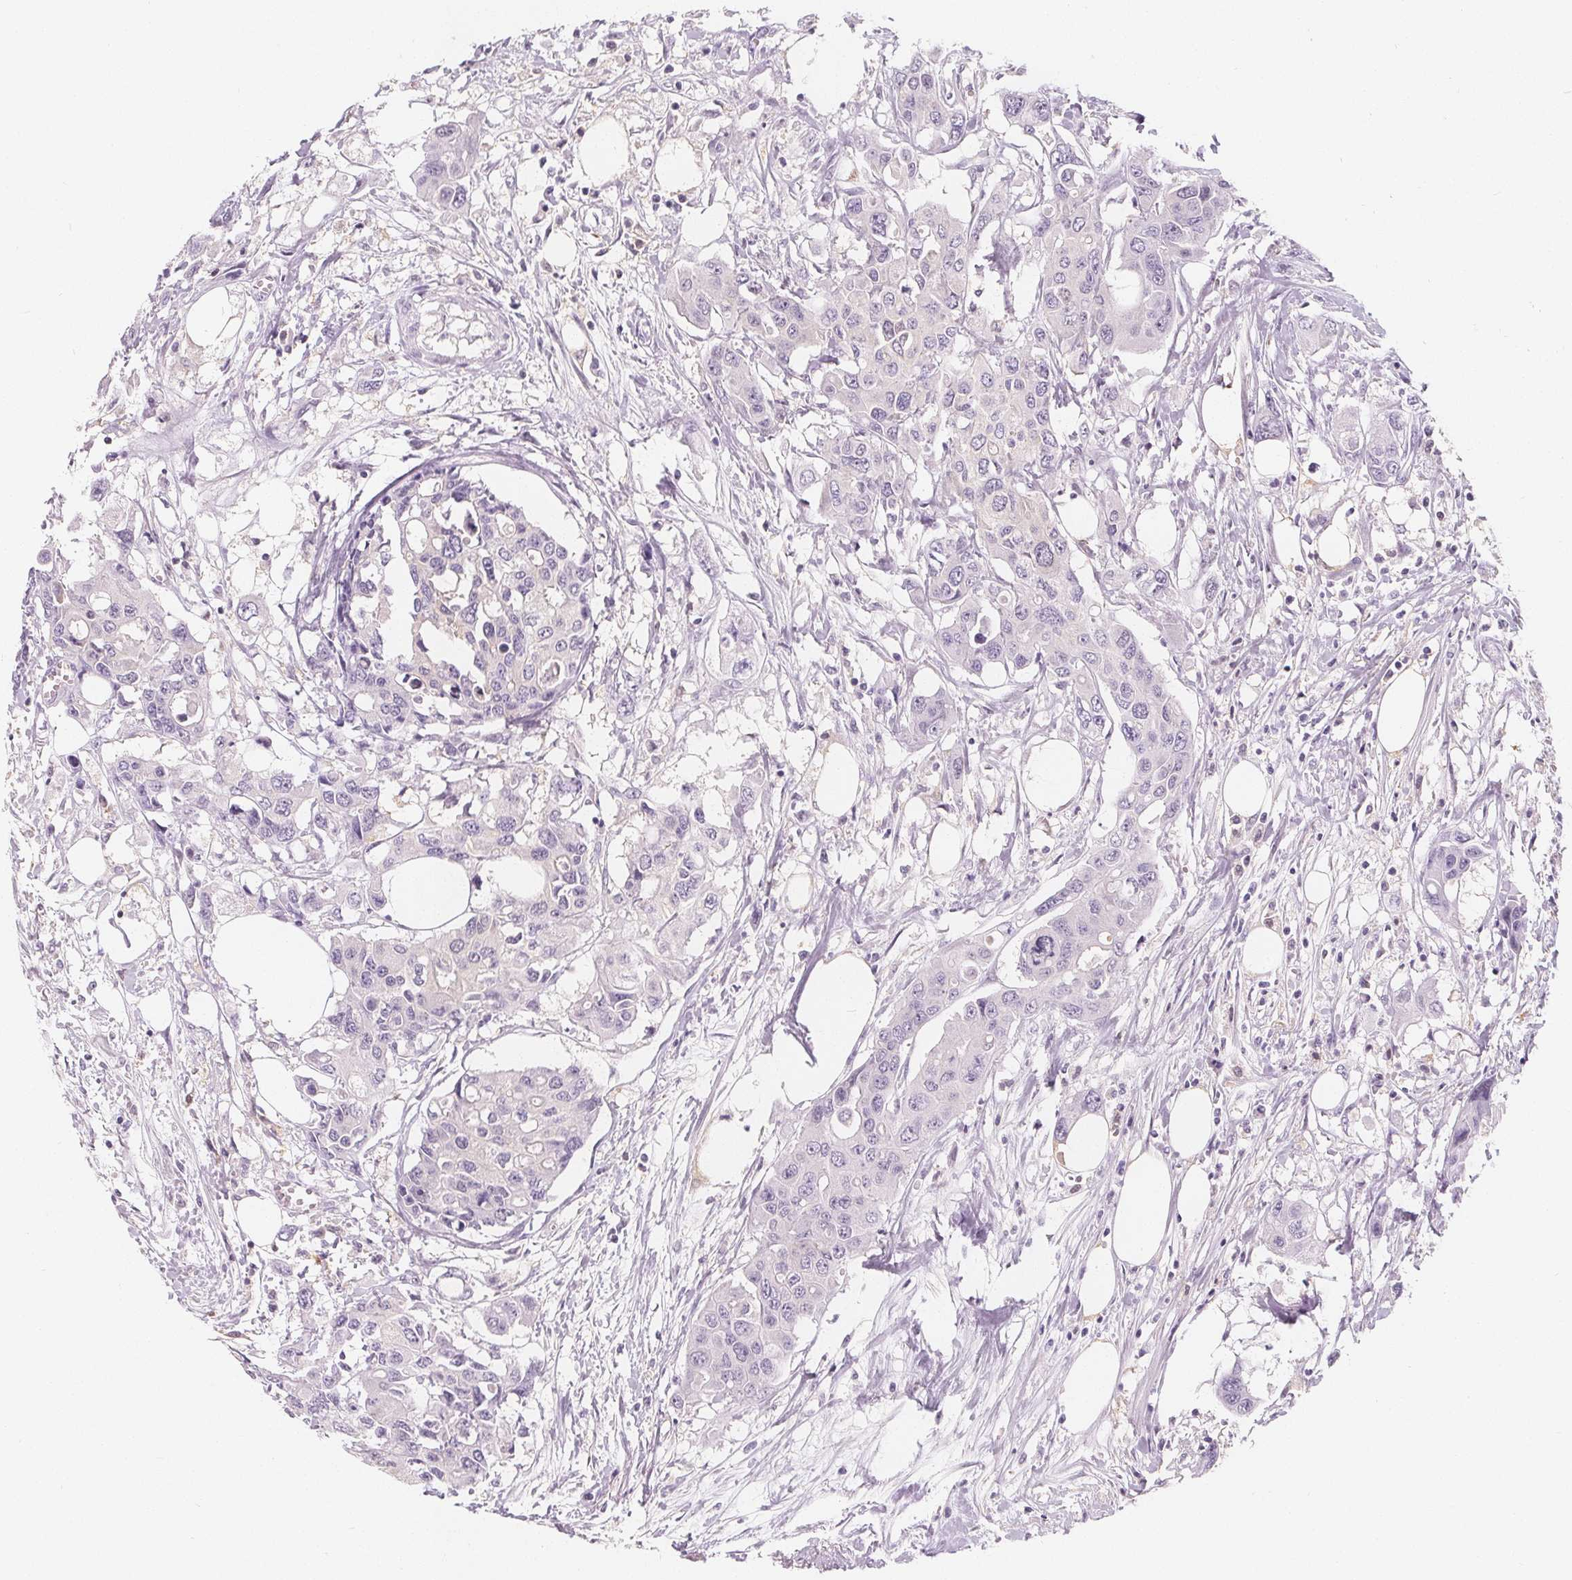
{"staining": {"intensity": "negative", "quantity": "none", "location": "none"}, "tissue": "colorectal cancer", "cell_type": "Tumor cells", "image_type": "cancer", "snomed": [{"axis": "morphology", "description": "Adenocarcinoma, NOS"}, {"axis": "topography", "description": "Colon"}], "caption": "This photomicrograph is of colorectal cancer stained with IHC to label a protein in brown with the nuclei are counter-stained blue. There is no expression in tumor cells. (Stains: DAB (3,3'-diaminobenzidine) immunohistochemistry with hematoxylin counter stain, Microscopy: brightfield microscopy at high magnification).", "gene": "UGP2", "patient": {"sex": "male", "age": 77}}